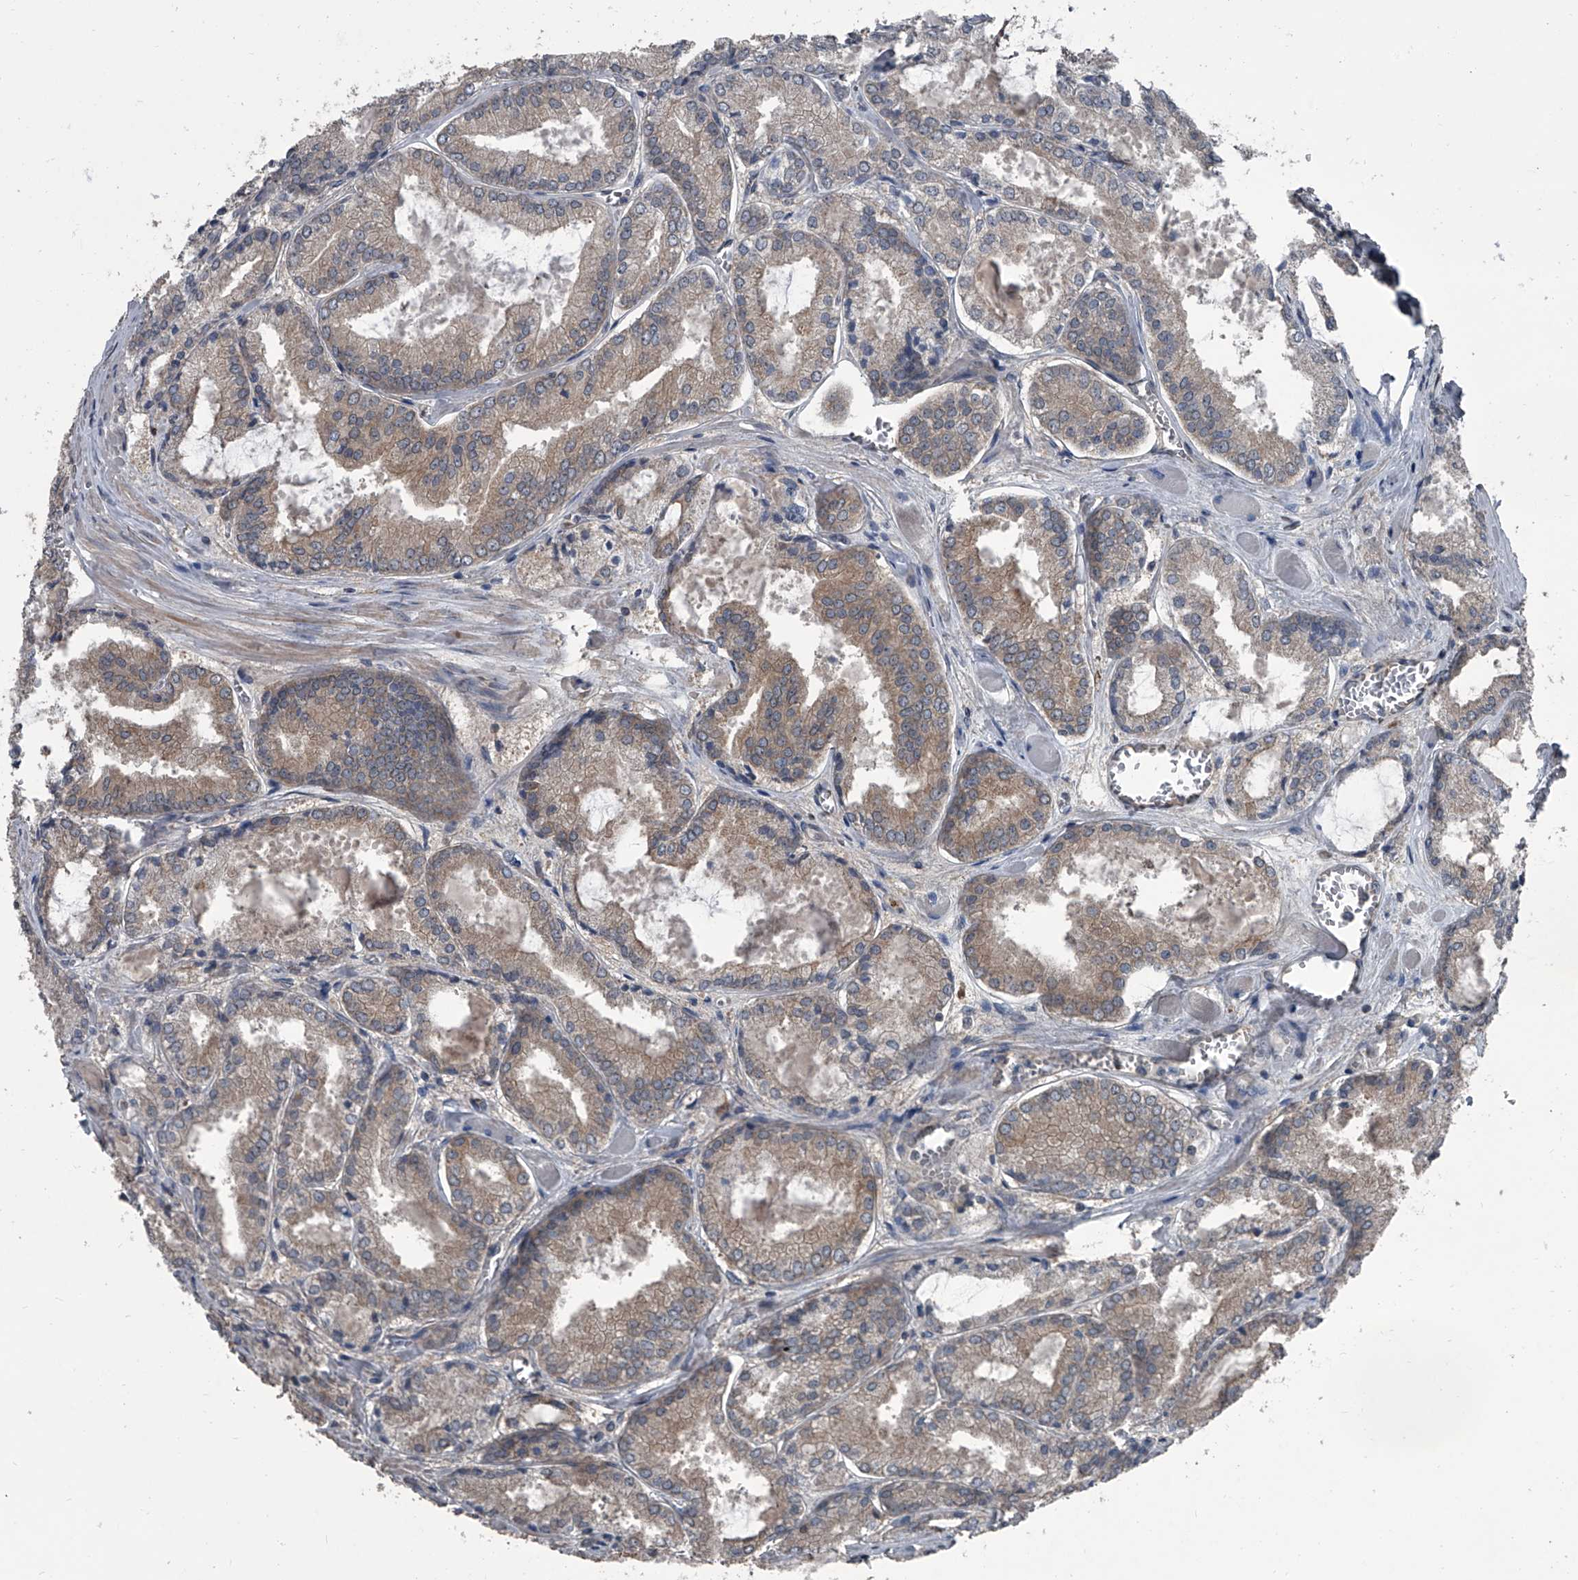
{"staining": {"intensity": "weak", "quantity": ">75%", "location": "cytoplasmic/membranous"}, "tissue": "prostate cancer", "cell_type": "Tumor cells", "image_type": "cancer", "snomed": [{"axis": "morphology", "description": "Adenocarcinoma, Low grade"}, {"axis": "topography", "description": "Prostate"}], "caption": "DAB (3,3'-diaminobenzidine) immunohistochemical staining of adenocarcinoma (low-grade) (prostate) demonstrates weak cytoplasmic/membranous protein positivity in about >75% of tumor cells.", "gene": "OARD1", "patient": {"sex": "male", "age": 67}}